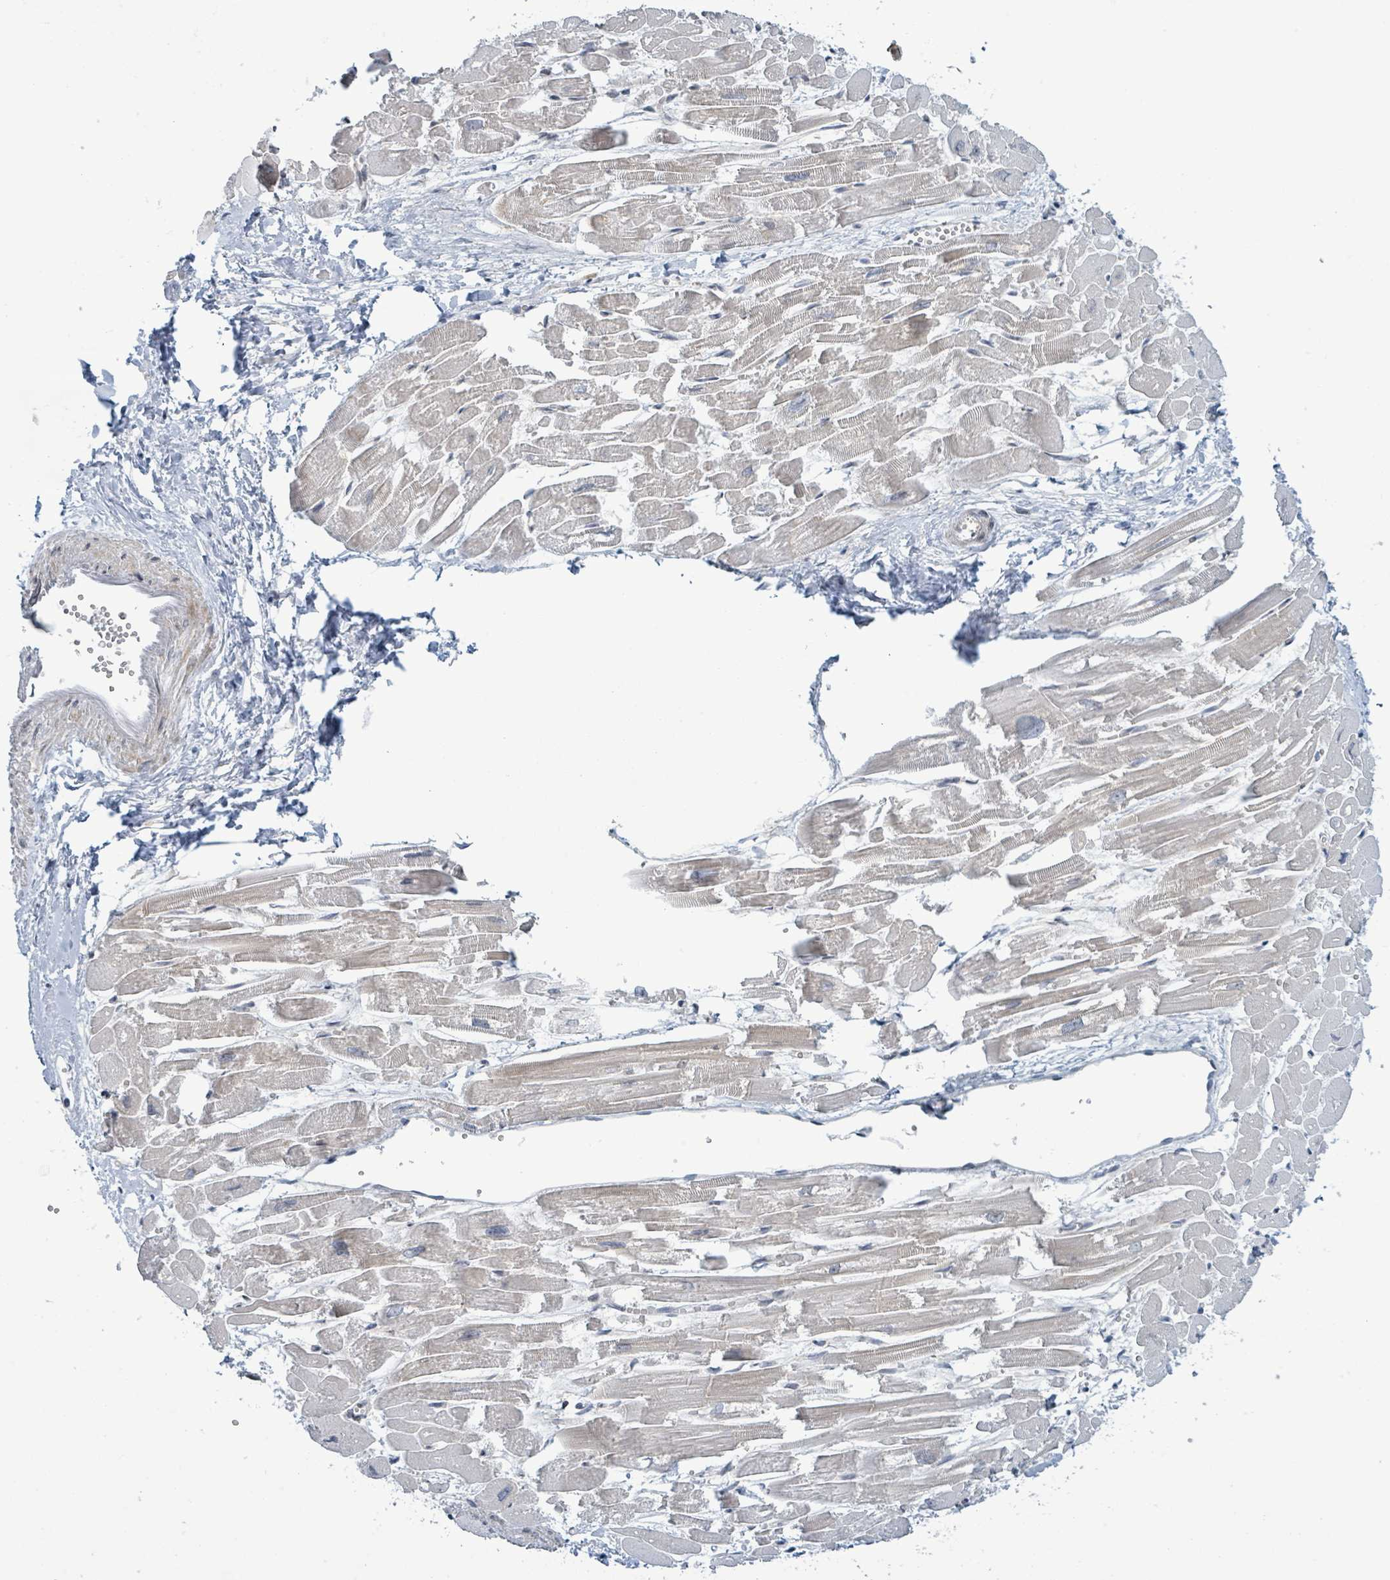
{"staining": {"intensity": "weak", "quantity": "<25%", "location": "cytoplasmic/membranous,nuclear"}, "tissue": "heart muscle", "cell_type": "Cardiomyocytes", "image_type": "normal", "snomed": [{"axis": "morphology", "description": "Normal tissue, NOS"}, {"axis": "topography", "description": "Heart"}], "caption": "Immunohistochemistry photomicrograph of unremarkable heart muscle stained for a protein (brown), which demonstrates no positivity in cardiomyocytes.", "gene": "RPL32", "patient": {"sex": "male", "age": 54}}